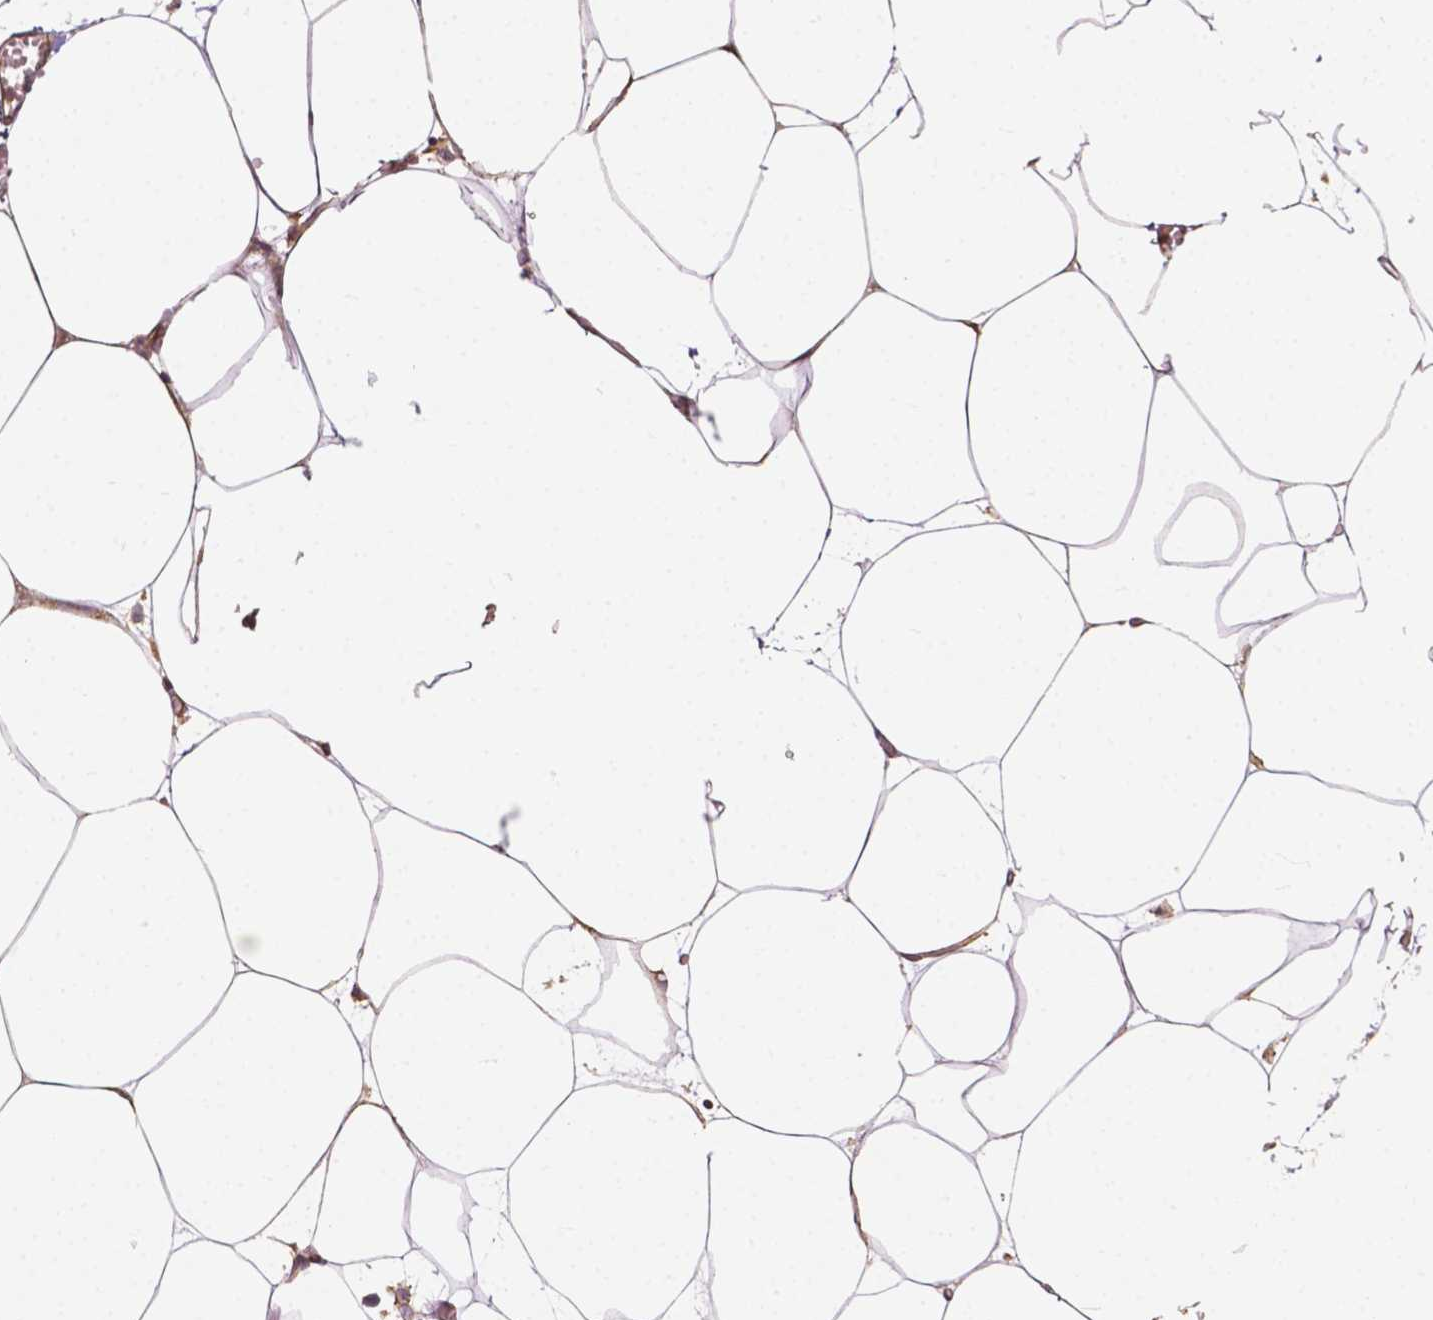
{"staining": {"intensity": "weak", "quantity": "<25%", "location": "cytoplasmic/membranous"}, "tissue": "adipose tissue", "cell_type": "Adipocytes", "image_type": "normal", "snomed": [{"axis": "morphology", "description": "Normal tissue, NOS"}, {"axis": "topography", "description": "Adipose tissue"}, {"axis": "topography", "description": "Pancreas"}, {"axis": "topography", "description": "Peripheral nerve tissue"}], "caption": "The photomicrograph shows no significant staining in adipocytes of adipose tissue. Nuclei are stained in blue.", "gene": "G3BP1", "patient": {"sex": "female", "age": 58}}